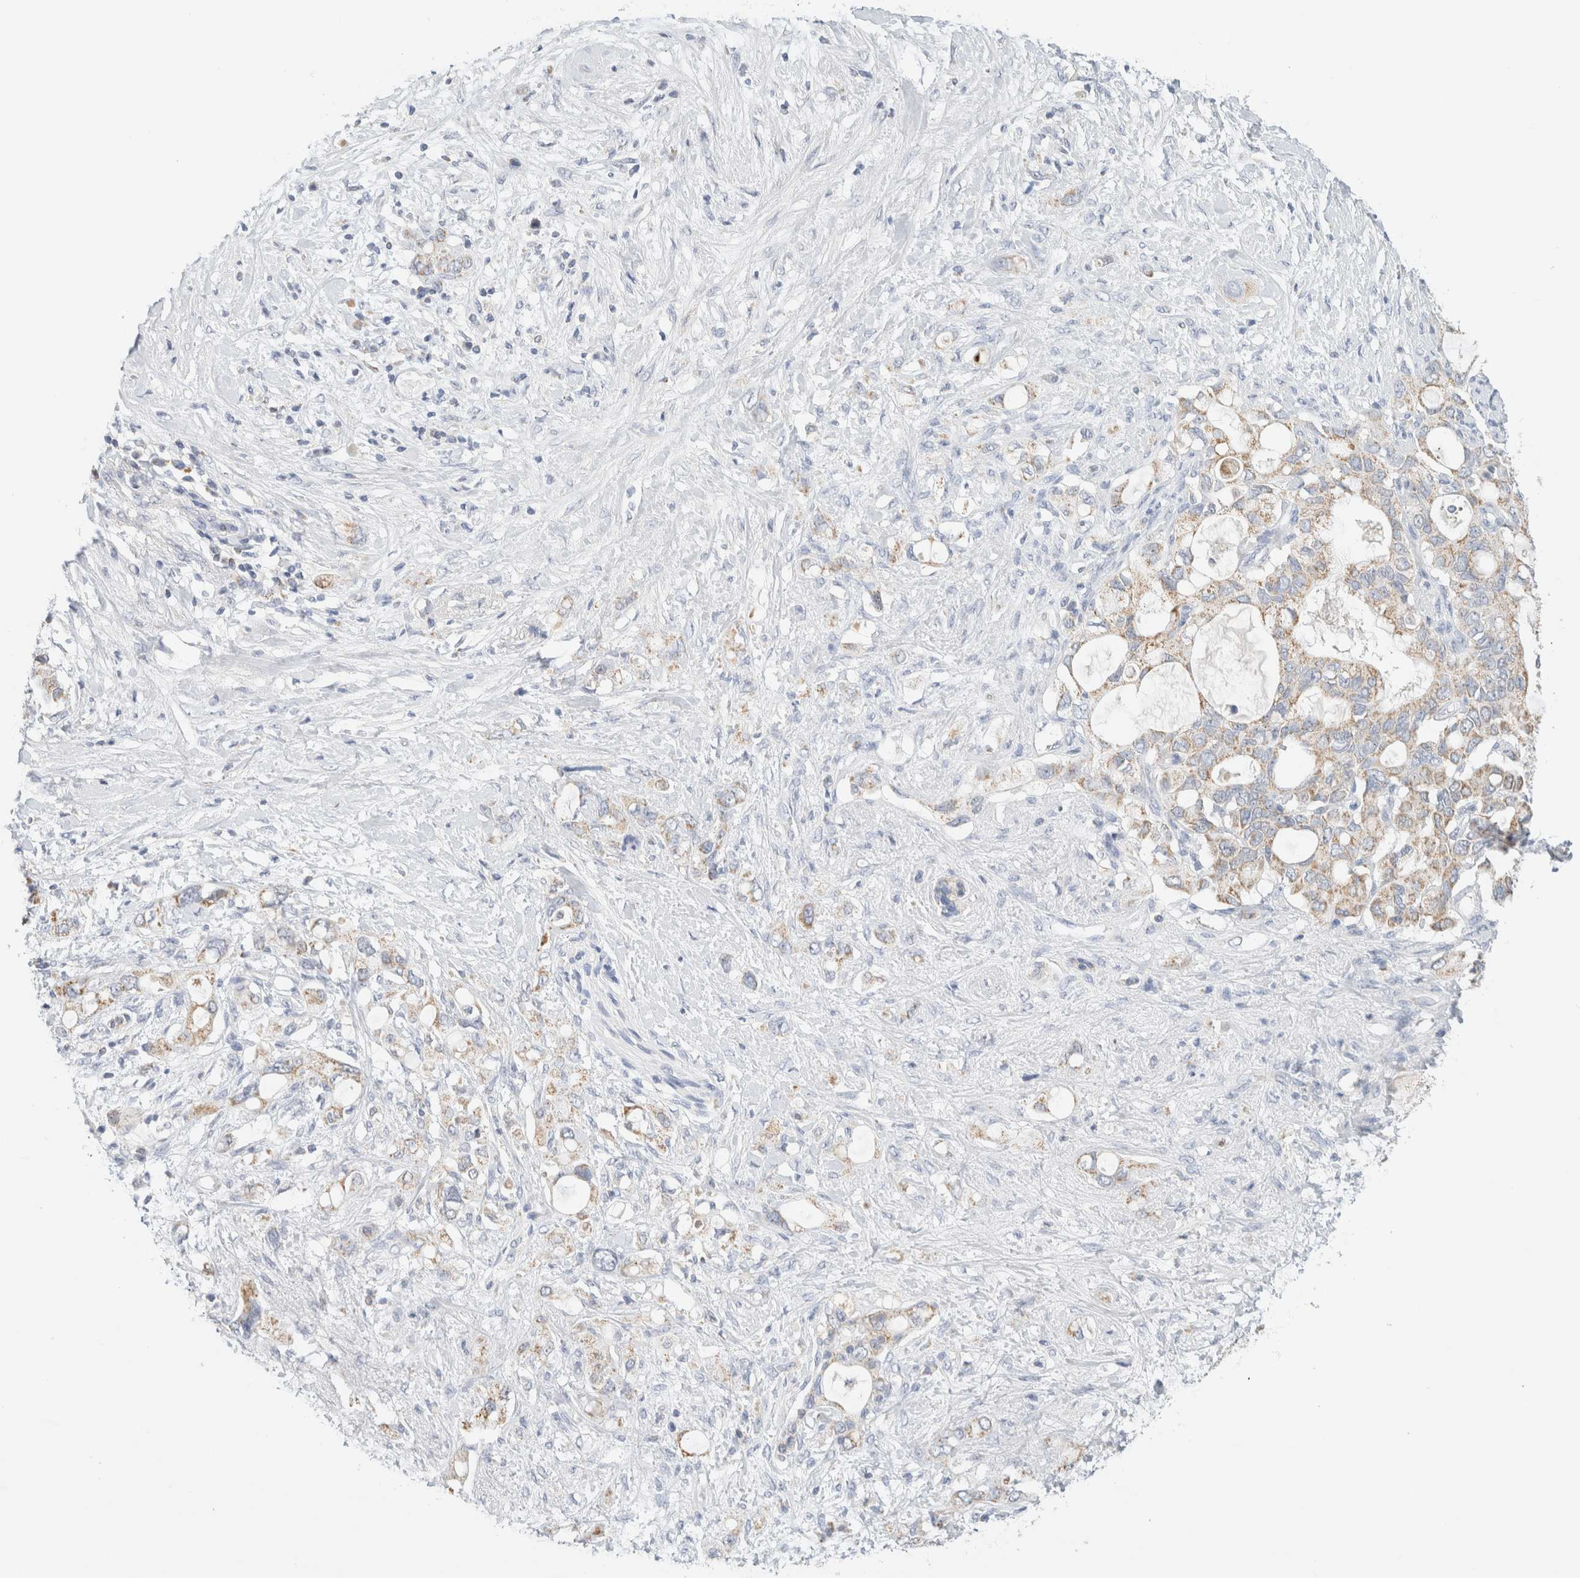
{"staining": {"intensity": "weak", "quantity": "25%-75%", "location": "cytoplasmic/membranous"}, "tissue": "pancreatic cancer", "cell_type": "Tumor cells", "image_type": "cancer", "snomed": [{"axis": "morphology", "description": "Adenocarcinoma, NOS"}, {"axis": "topography", "description": "Pancreas"}], "caption": "An image of pancreatic cancer stained for a protein reveals weak cytoplasmic/membranous brown staining in tumor cells.", "gene": "HDHD3", "patient": {"sex": "female", "age": 56}}